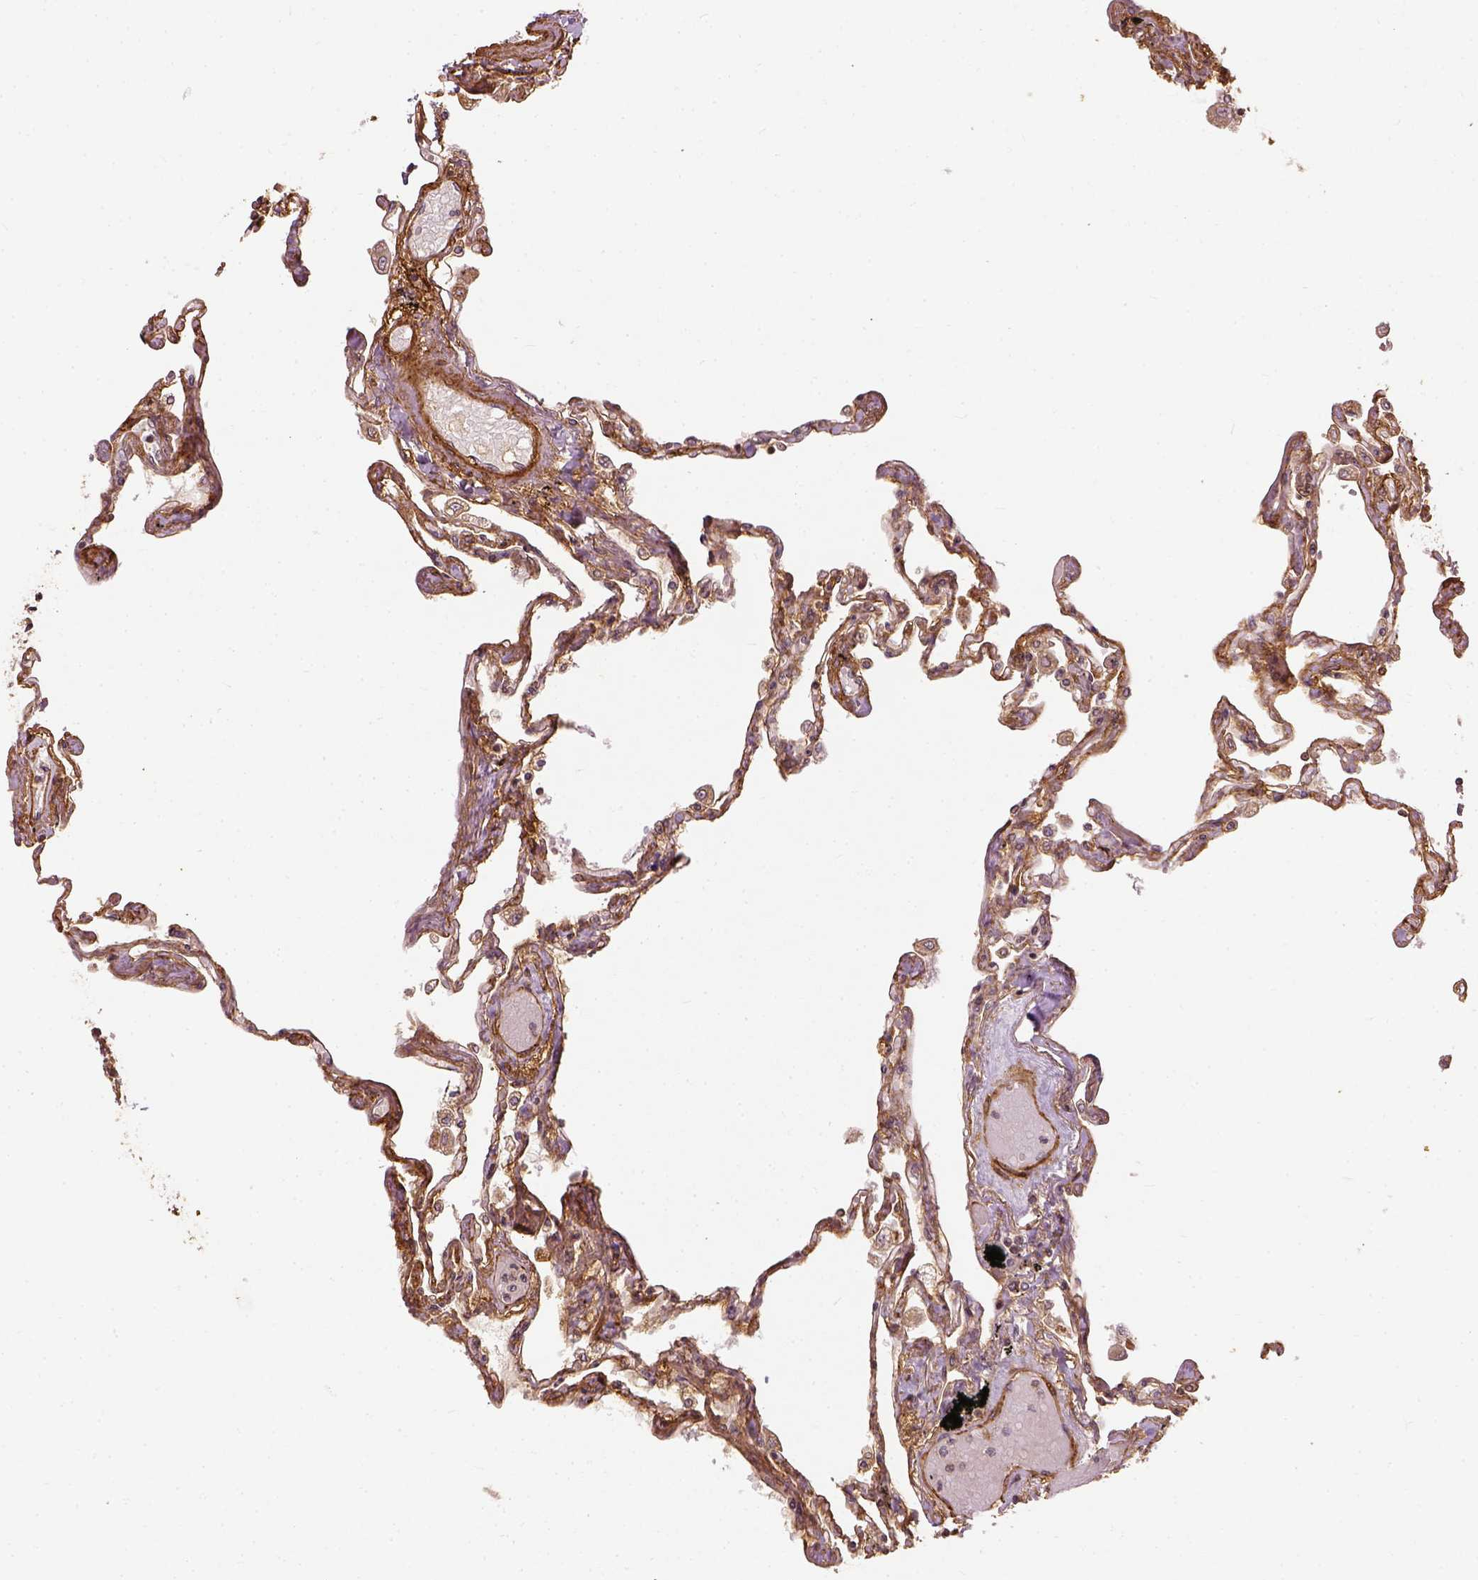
{"staining": {"intensity": "moderate", "quantity": ">75%", "location": "cytoplasmic/membranous"}, "tissue": "lung", "cell_type": "Alveolar cells", "image_type": "normal", "snomed": [{"axis": "morphology", "description": "Normal tissue, NOS"}, {"axis": "morphology", "description": "Adenocarcinoma, NOS"}, {"axis": "topography", "description": "Cartilage tissue"}, {"axis": "topography", "description": "Lung"}], "caption": "Brown immunohistochemical staining in benign human lung reveals moderate cytoplasmic/membranous positivity in about >75% of alveolar cells.", "gene": "VEGFA", "patient": {"sex": "female", "age": 67}}